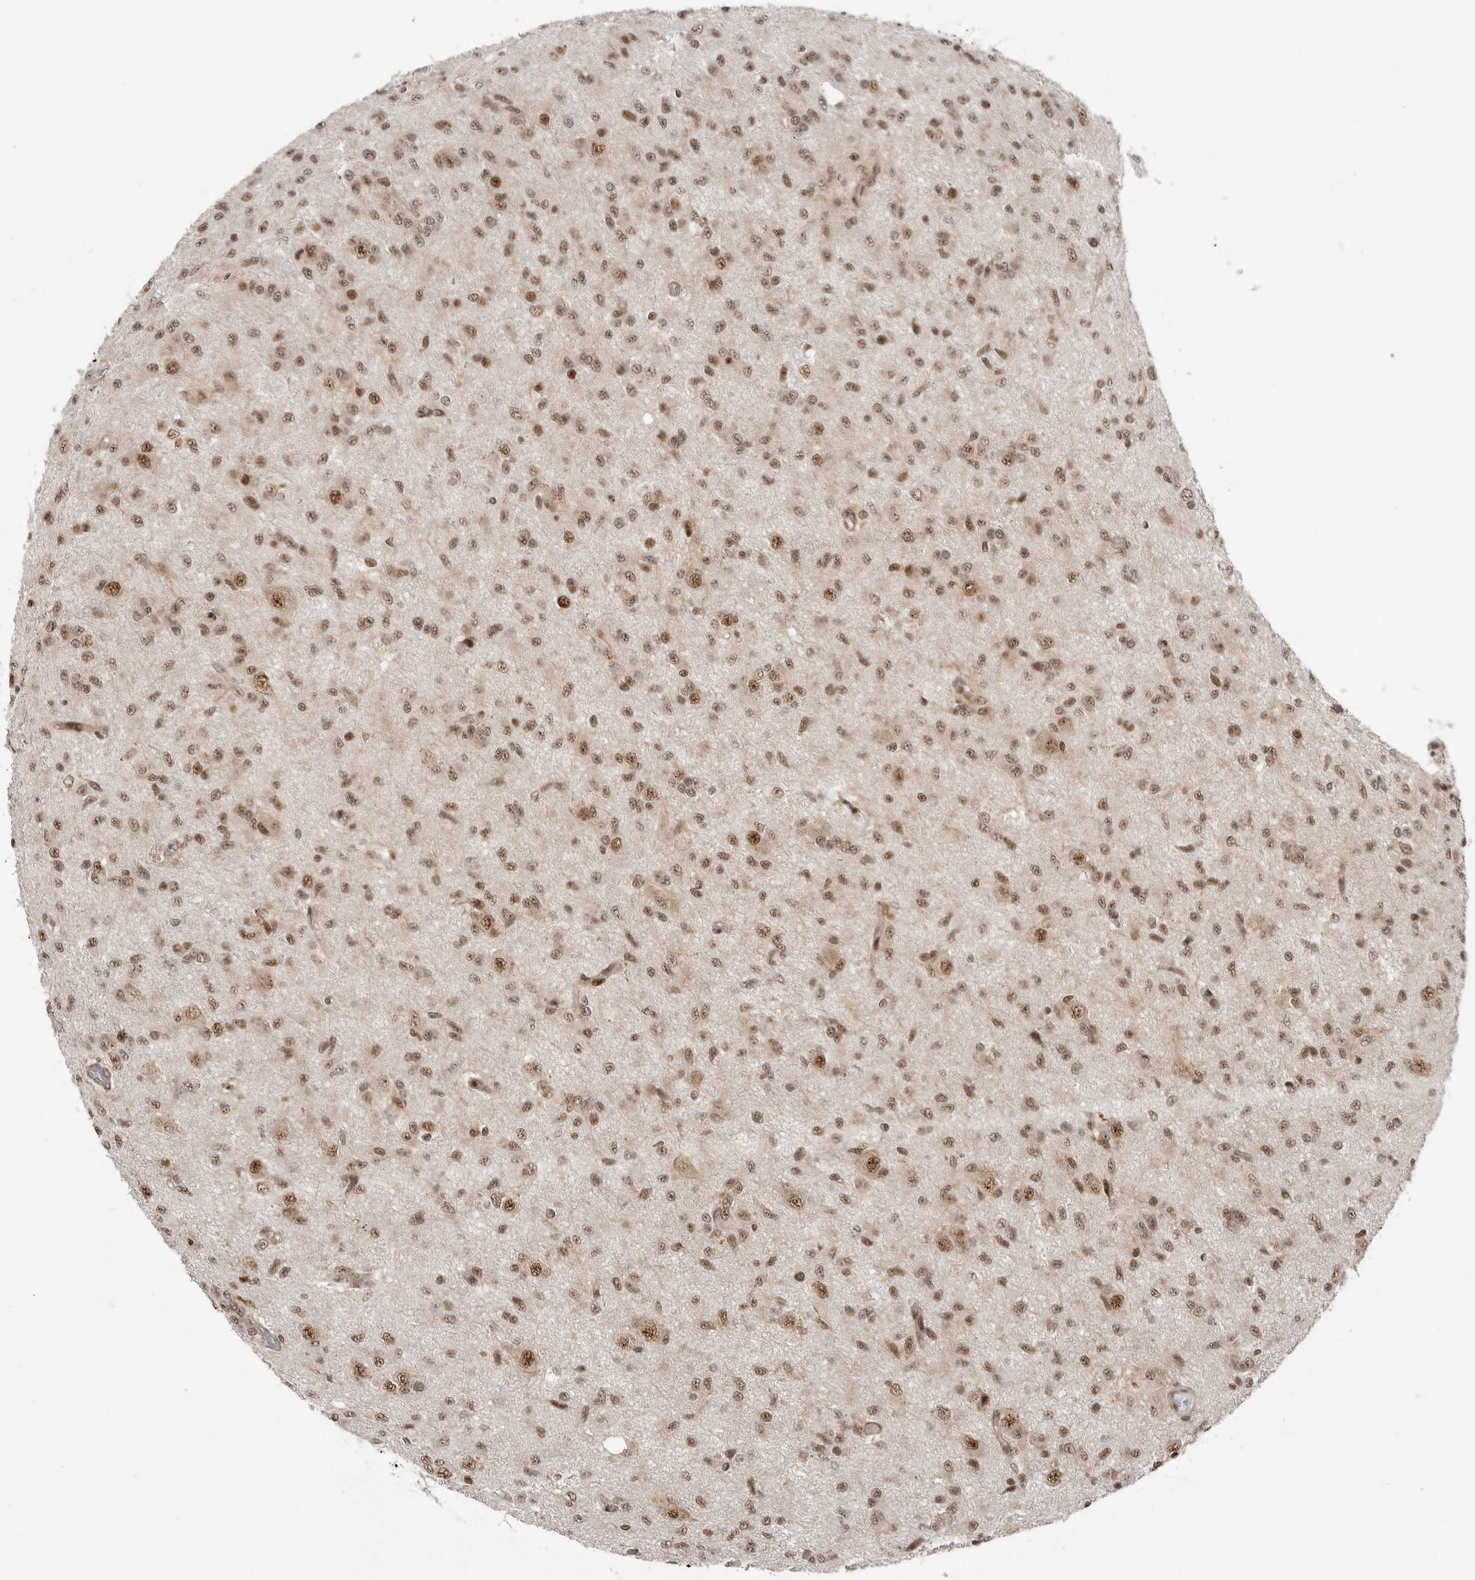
{"staining": {"intensity": "moderate", "quantity": ">75%", "location": "nuclear"}, "tissue": "glioma", "cell_type": "Tumor cells", "image_type": "cancer", "snomed": [{"axis": "morphology", "description": "Glioma, malignant, High grade"}, {"axis": "topography", "description": "Brain"}], "caption": "Human glioma stained with a brown dye shows moderate nuclear positive positivity in approximately >75% of tumor cells.", "gene": "GPATCH2", "patient": {"sex": "female", "age": 59}}